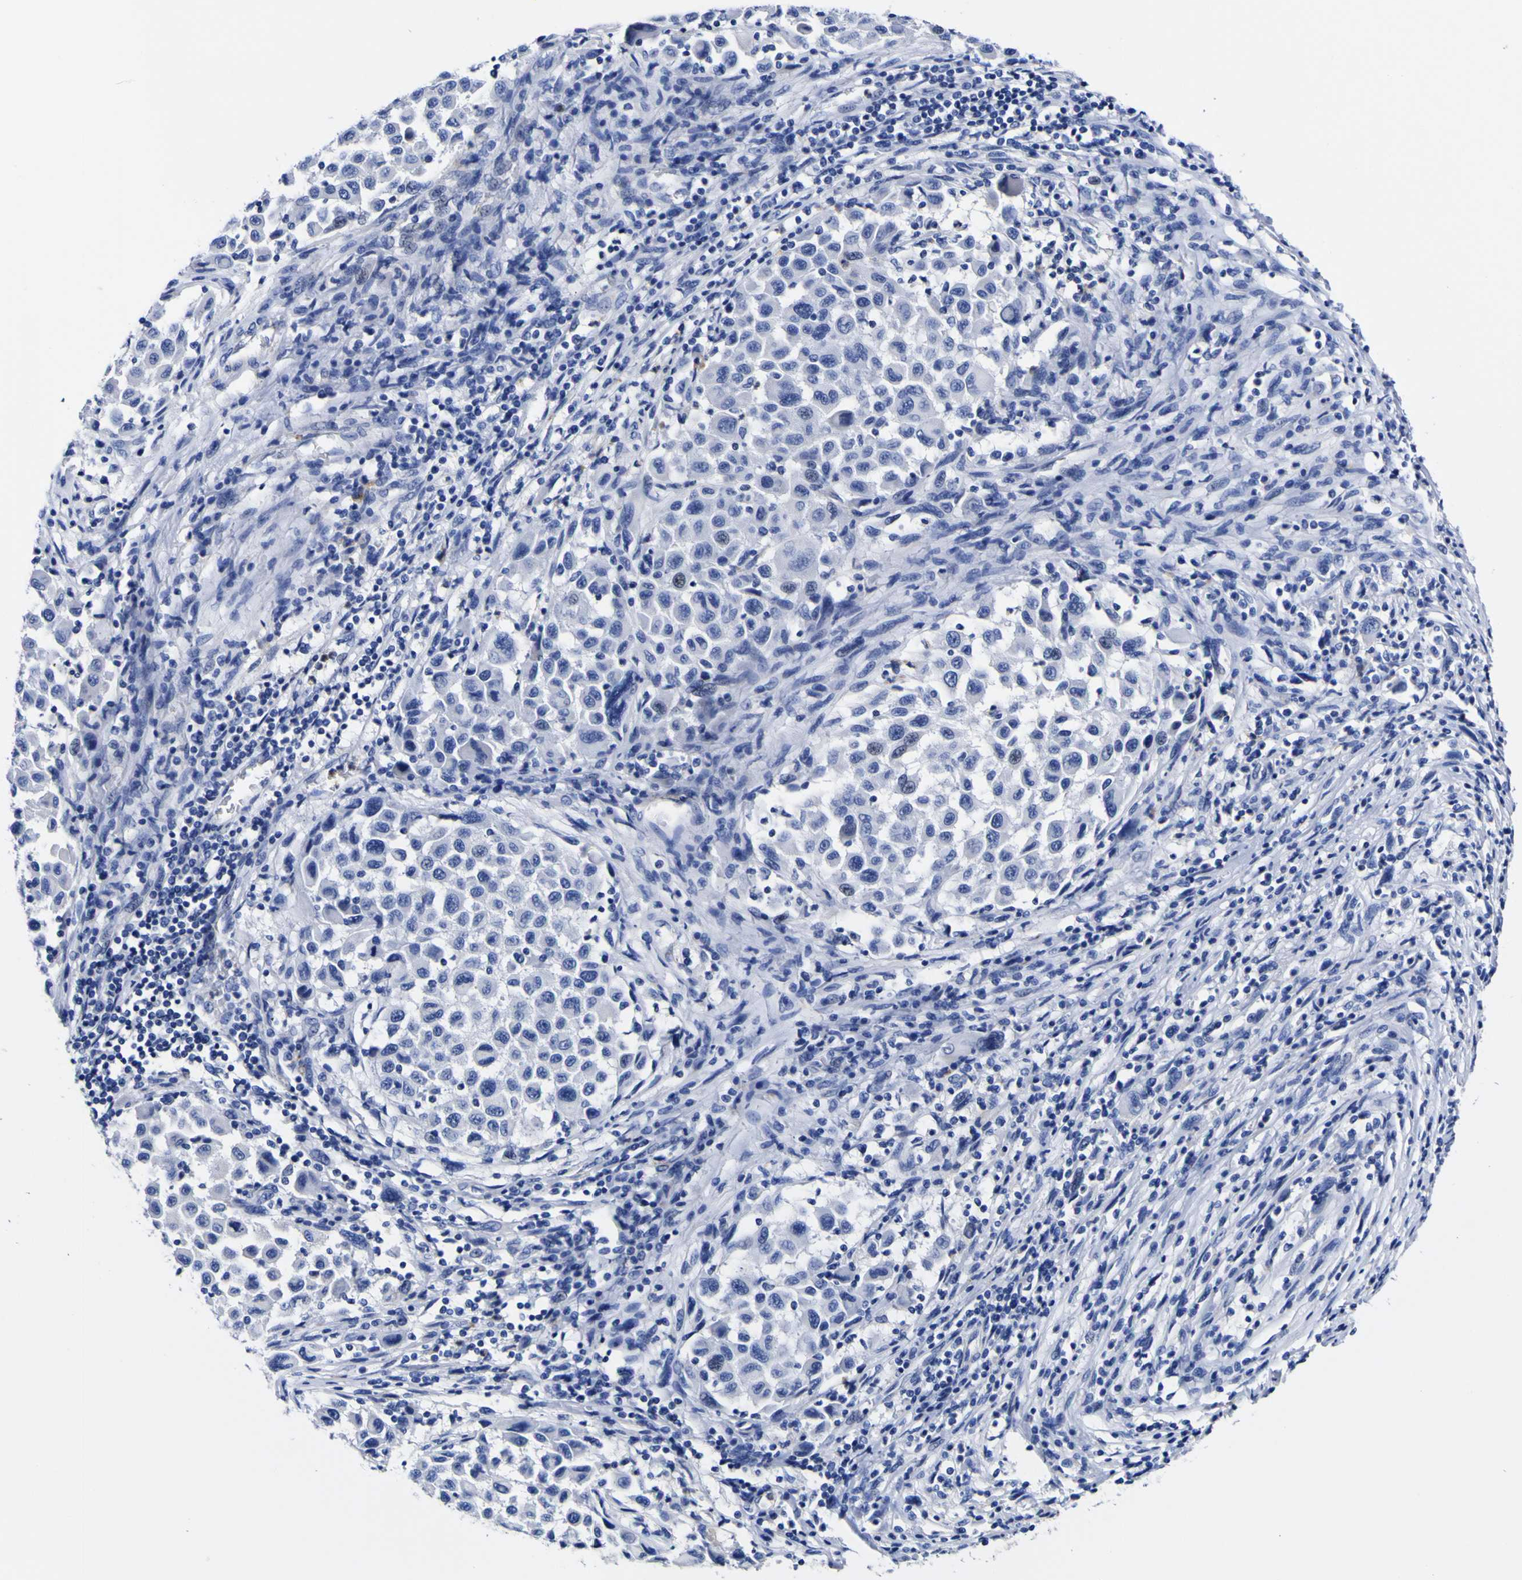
{"staining": {"intensity": "negative", "quantity": "none", "location": "none"}, "tissue": "melanoma", "cell_type": "Tumor cells", "image_type": "cancer", "snomed": [{"axis": "morphology", "description": "Malignant melanoma, Metastatic site"}, {"axis": "topography", "description": "Lymph node"}], "caption": "Tumor cells are negative for brown protein staining in melanoma.", "gene": "HLA-DQA1", "patient": {"sex": "male", "age": 61}}